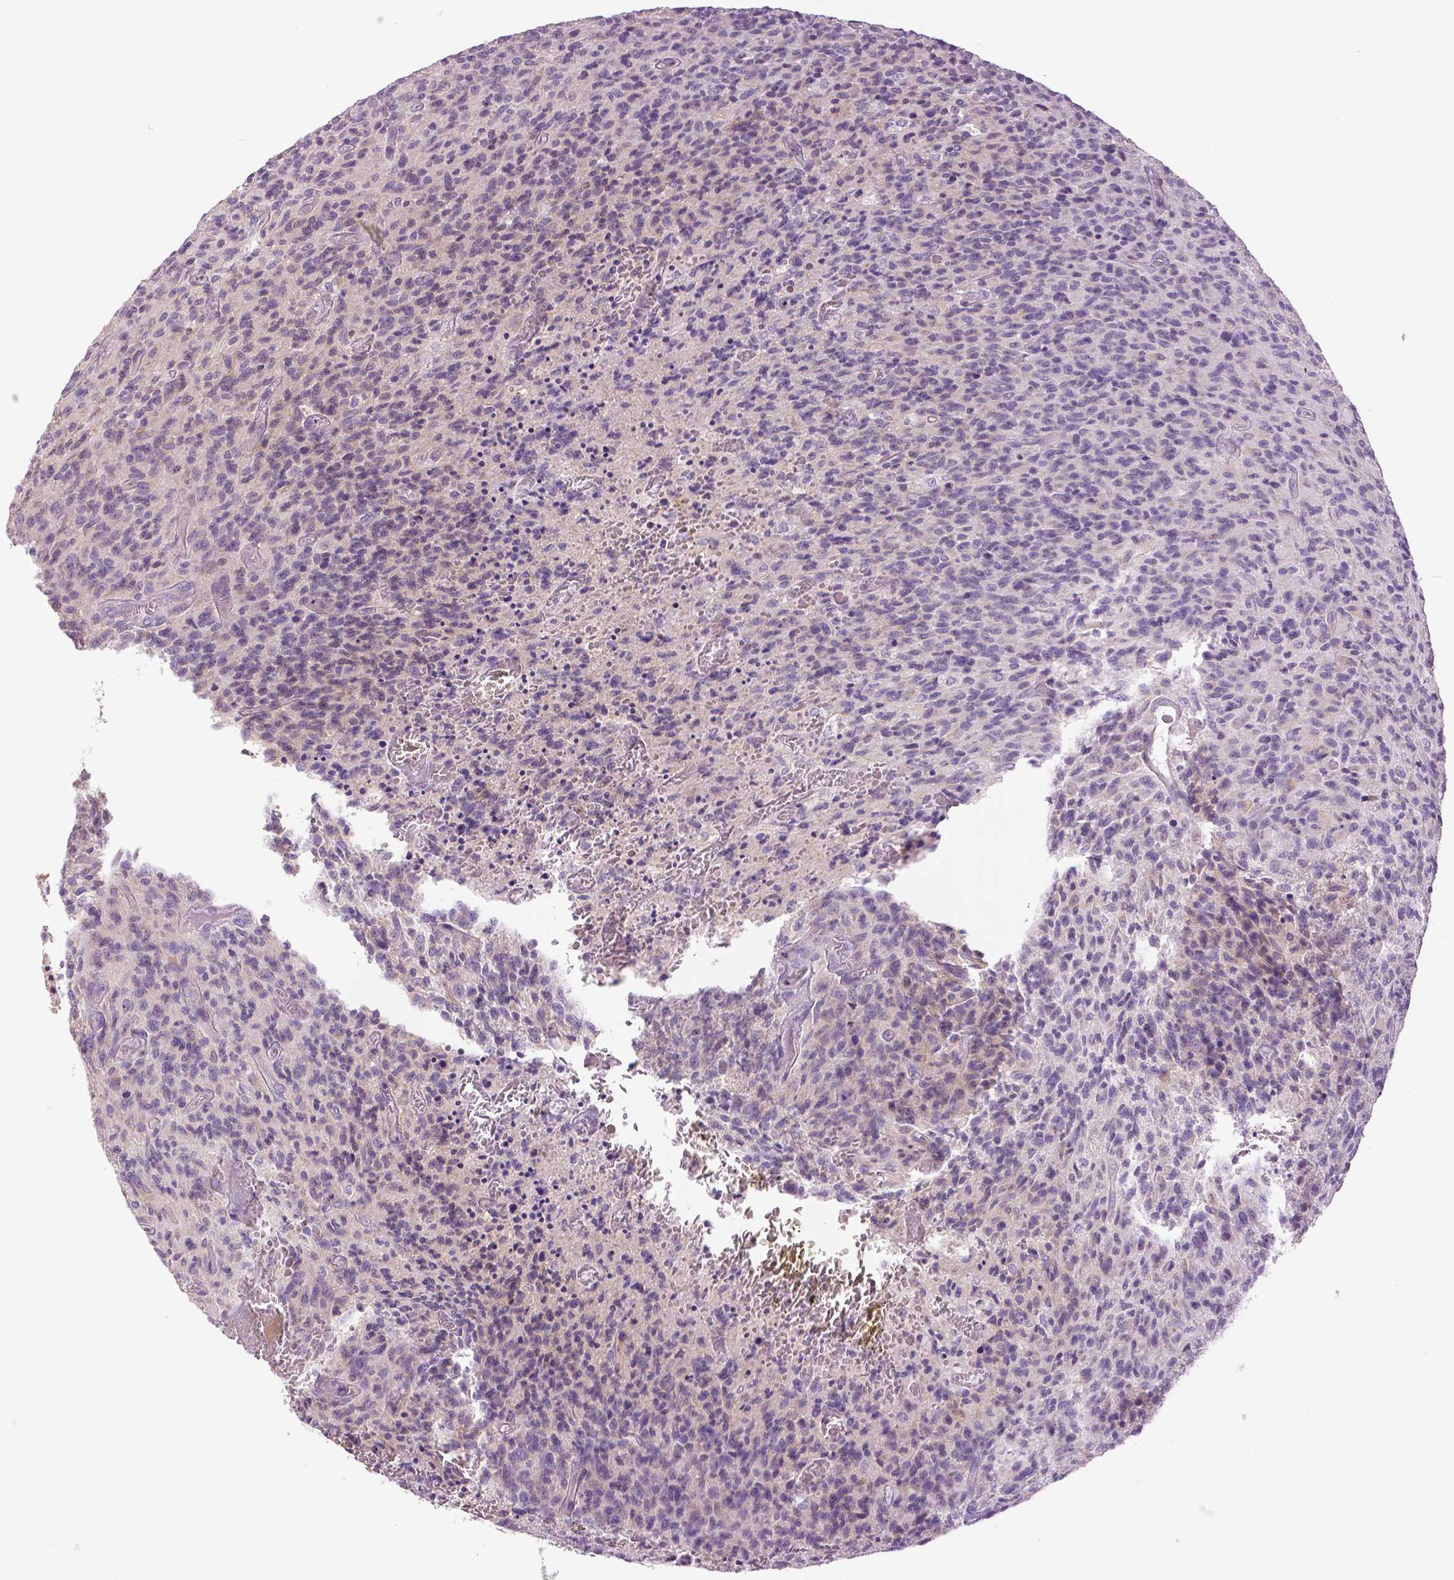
{"staining": {"intensity": "negative", "quantity": "none", "location": "none"}, "tissue": "glioma", "cell_type": "Tumor cells", "image_type": "cancer", "snomed": [{"axis": "morphology", "description": "Glioma, malignant, High grade"}, {"axis": "topography", "description": "Brain"}], "caption": "The immunohistochemistry image has no significant positivity in tumor cells of glioma tissue.", "gene": "DNAH12", "patient": {"sex": "male", "age": 76}}